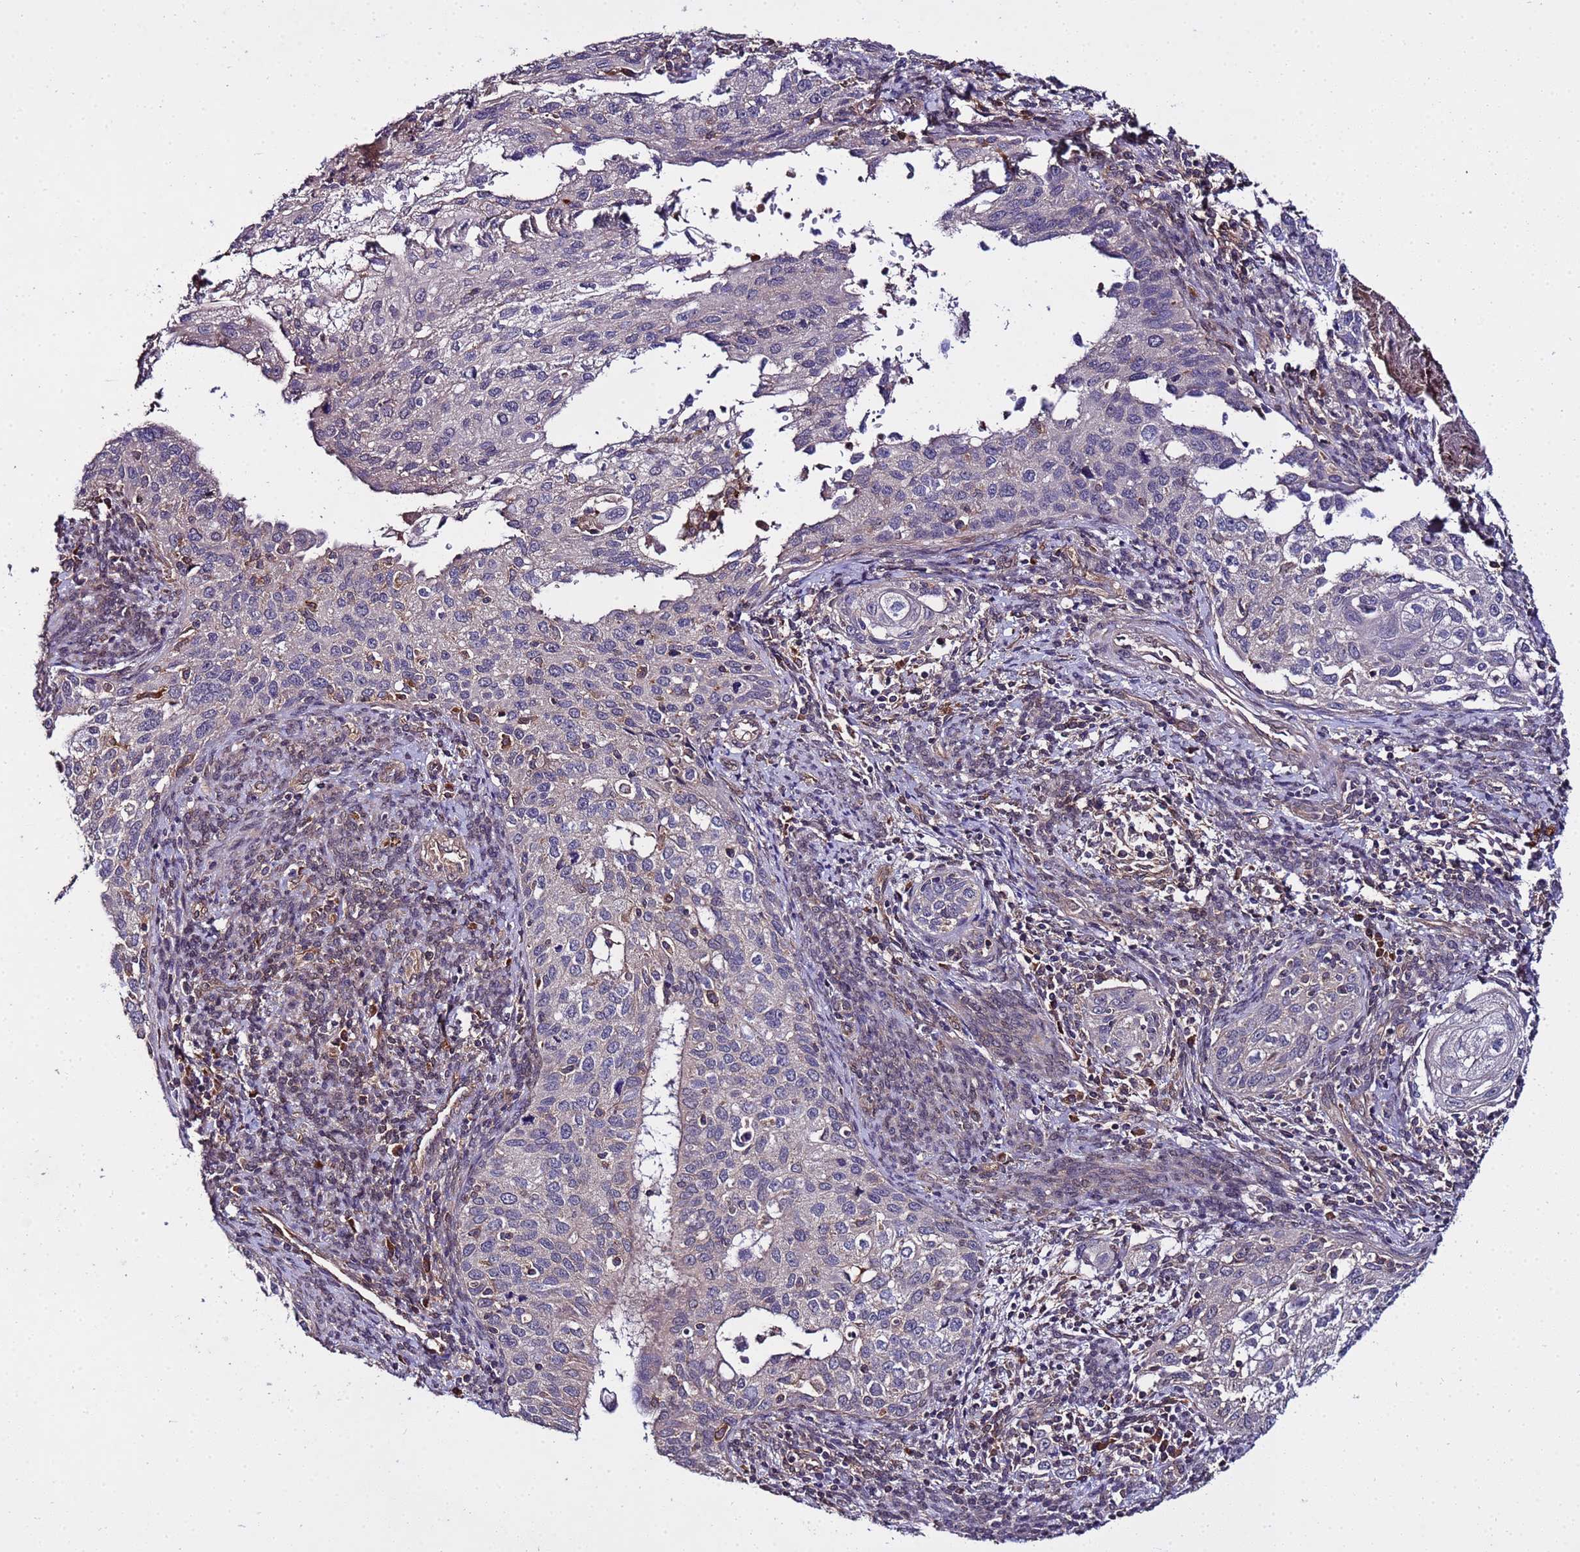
{"staining": {"intensity": "negative", "quantity": "none", "location": "none"}, "tissue": "cervical cancer", "cell_type": "Tumor cells", "image_type": "cancer", "snomed": [{"axis": "morphology", "description": "Squamous cell carcinoma, NOS"}, {"axis": "topography", "description": "Cervix"}], "caption": "The IHC image has no significant positivity in tumor cells of cervical squamous cell carcinoma tissue. (DAB immunohistochemistry visualized using brightfield microscopy, high magnification).", "gene": "GSPT2", "patient": {"sex": "female", "age": 67}}